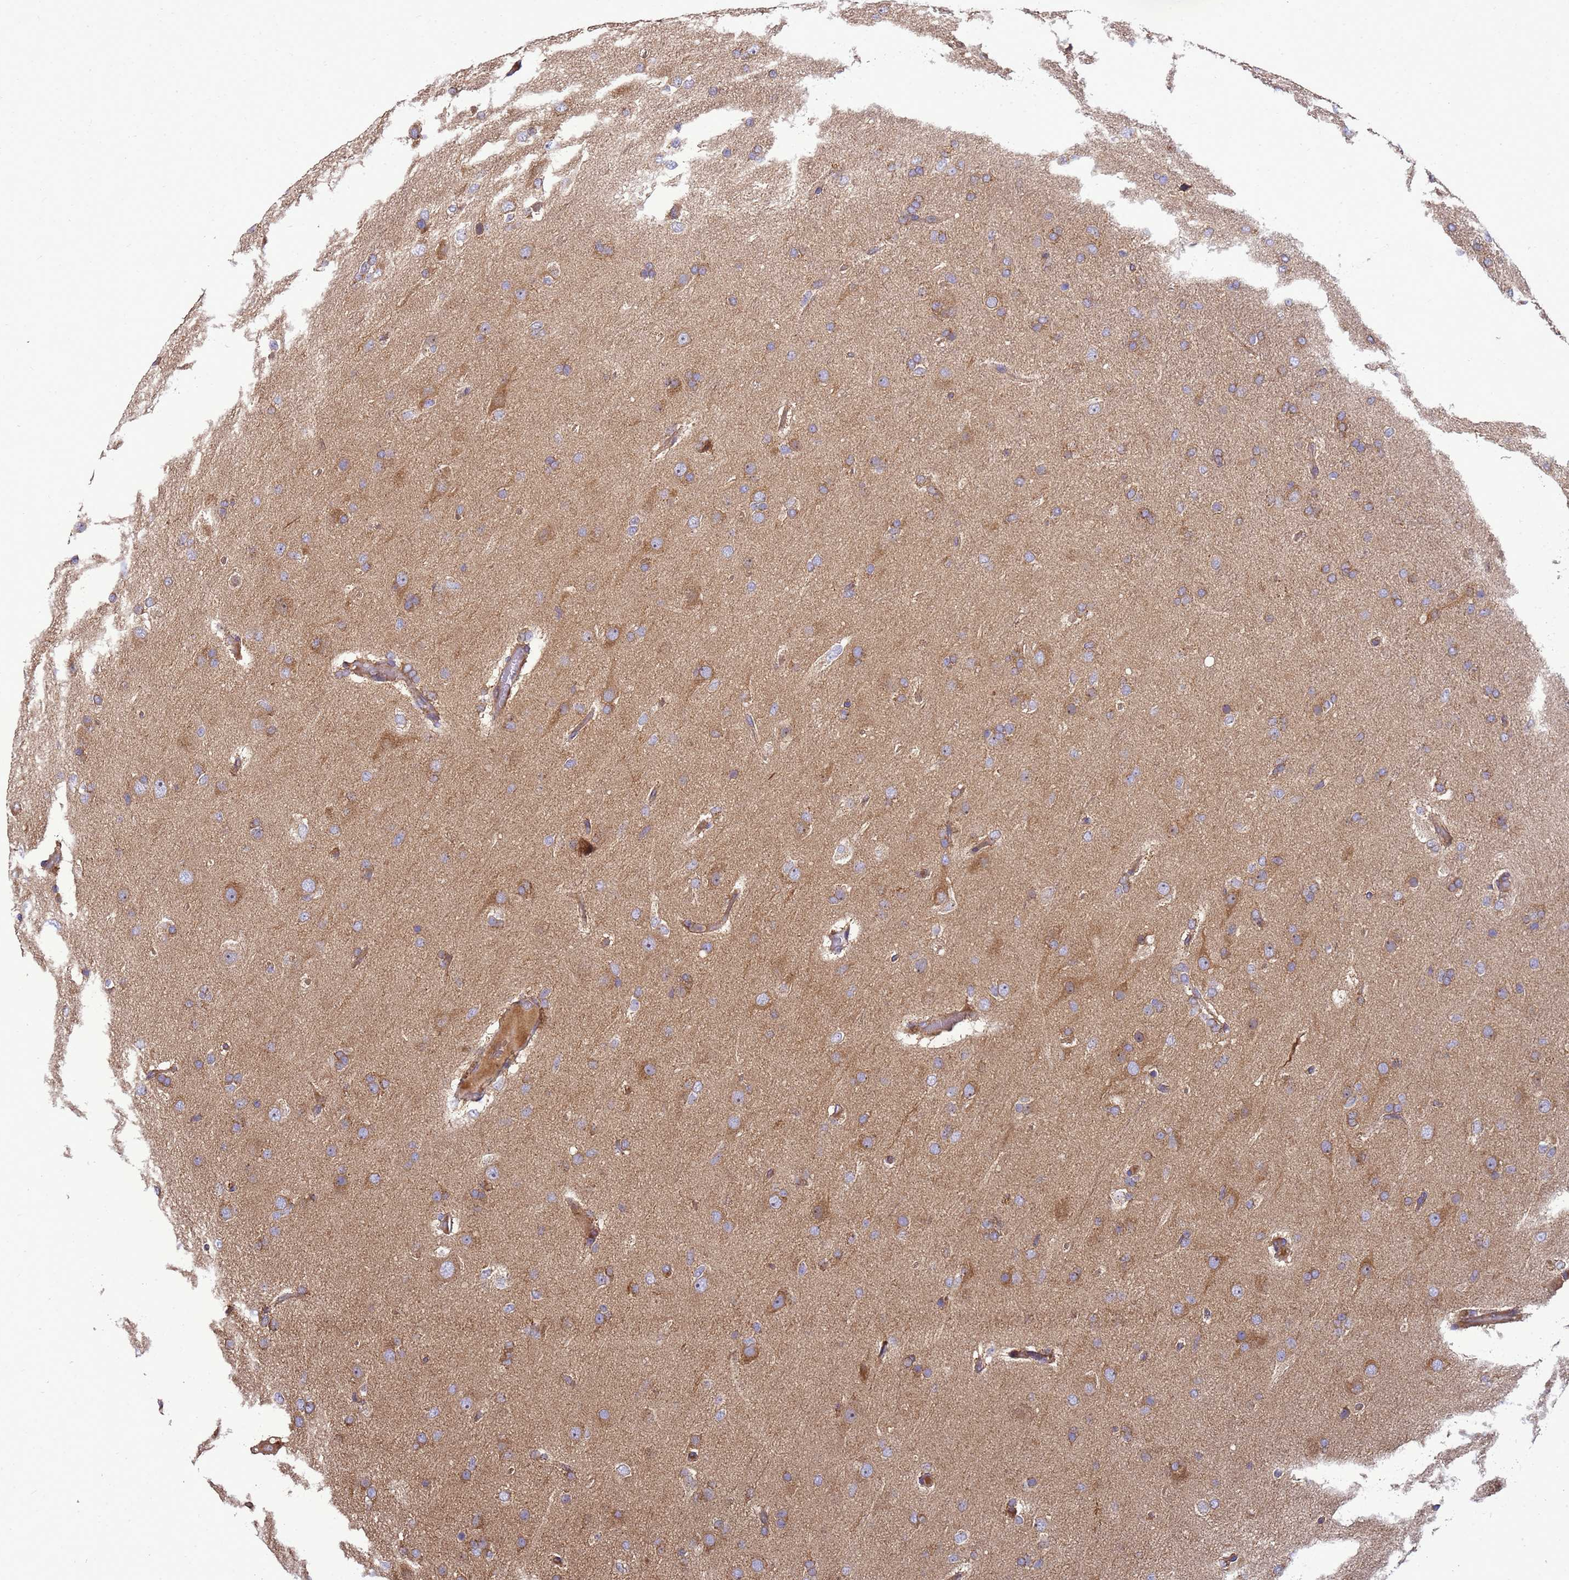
{"staining": {"intensity": "moderate", "quantity": "<25%", "location": "cytoplasmic/membranous"}, "tissue": "glioma", "cell_type": "Tumor cells", "image_type": "cancer", "snomed": [{"axis": "morphology", "description": "Glioma, malignant, Low grade"}, {"axis": "topography", "description": "Brain"}], "caption": "Tumor cells exhibit low levels of moderate cytoplasmic/membranous positivity in about <25% of cells in human glioma. The protein is shown in brown color, while the nuclei are stained blue.", "gene": "BECN1", "patient": {"sex": "male", "age": 65}}